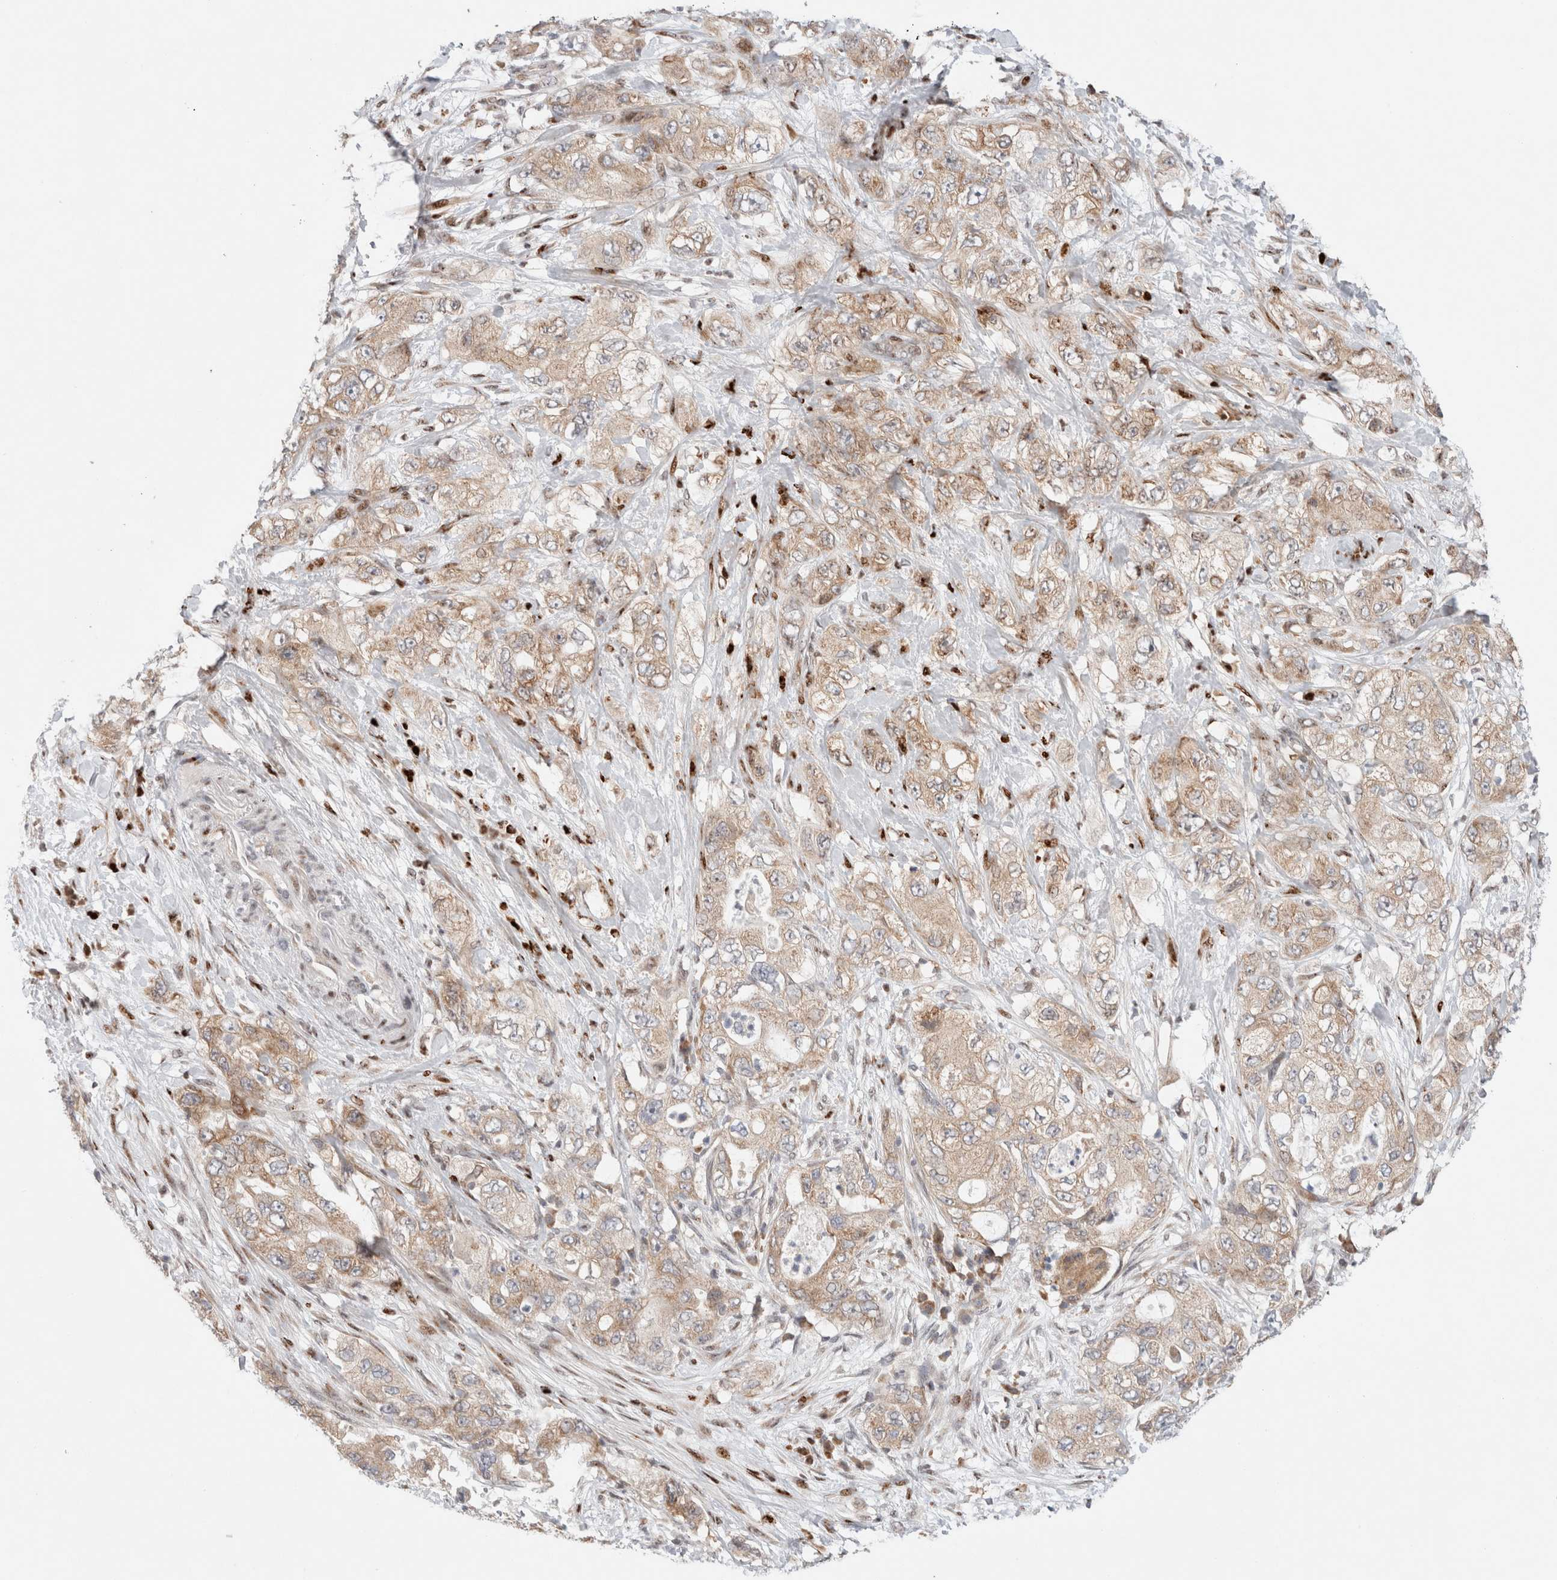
{"staining": {"intensity": "moderate", "quantity": ">75%", "location": "cytoplasmic/membranous"}, "tissue": "pancreatic cancer", "cell_type": "Tumor cells", "image_type": "cancer", "snomed": [{"axis": "morphology", "description": "Adenocarcinoma, NOS"}, {"axis": "topography", "description": "Pancreas"}], "caption": "A brown stain shows moderate cytoplasmic/membranous expression of a protein in human pancreatic cancer (adenocarcinoma) tumor cells. Using DAB (3,3'-diaminobenzidine) (brown) and hematoxylin (blue) stains, captured at high magnification using brightfield microscopy.", "gene": "ERI3", "patient": {"sex": "female", "age": 73}}